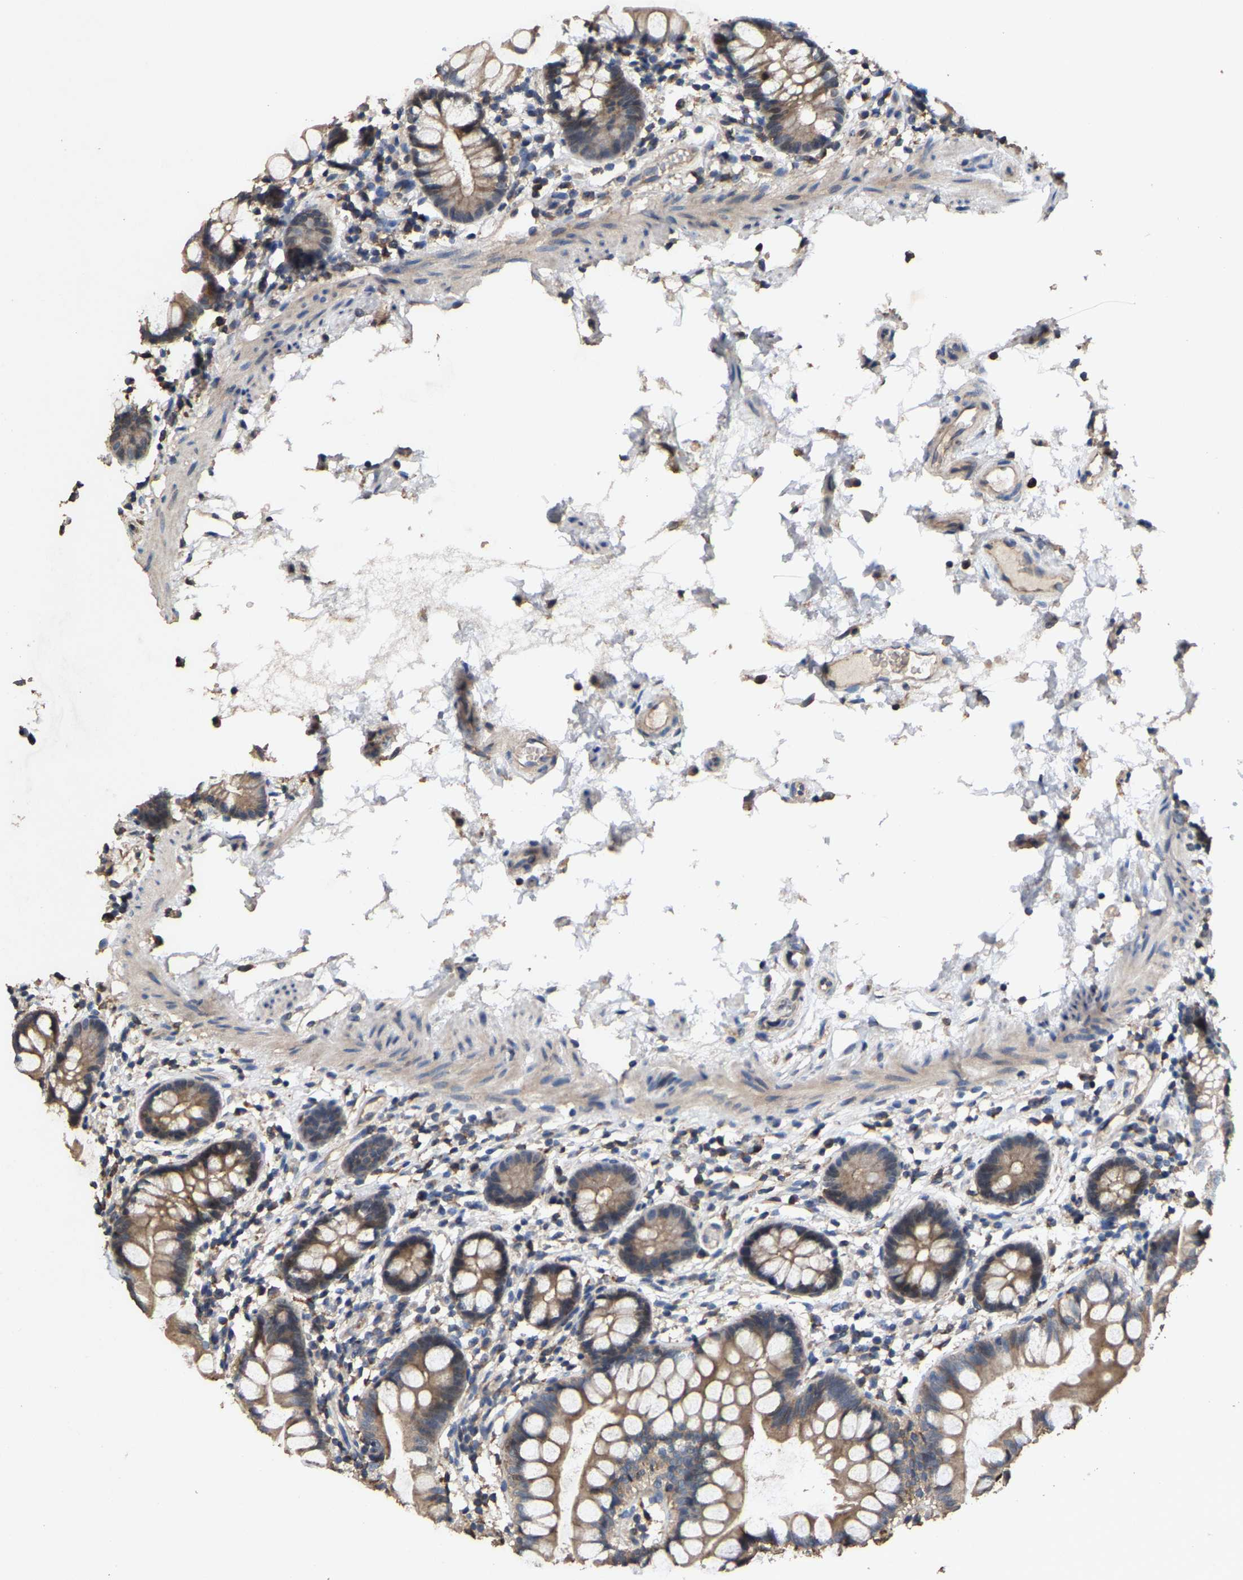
{"staining": {"intensity": "moderate", "quantity": "25%-75%", "location": "cytoplasmic/membranous"}, "tissue": "small intestine", "cell_type": "Glandular cells", "image_type": "normal", "snomed": [{"axis": "morphology", "description": "Normal tissue, NOS"}, {"axis": "topography", "description": "Small intestine"}], "caption": "Protein analysis of normal small intestine reveals moderate cytoplasmic/membranous staining in about 25%-75% of glandular cells.", "gene": "TDRKH", "patient": {"sex": "female", "age": 84}}